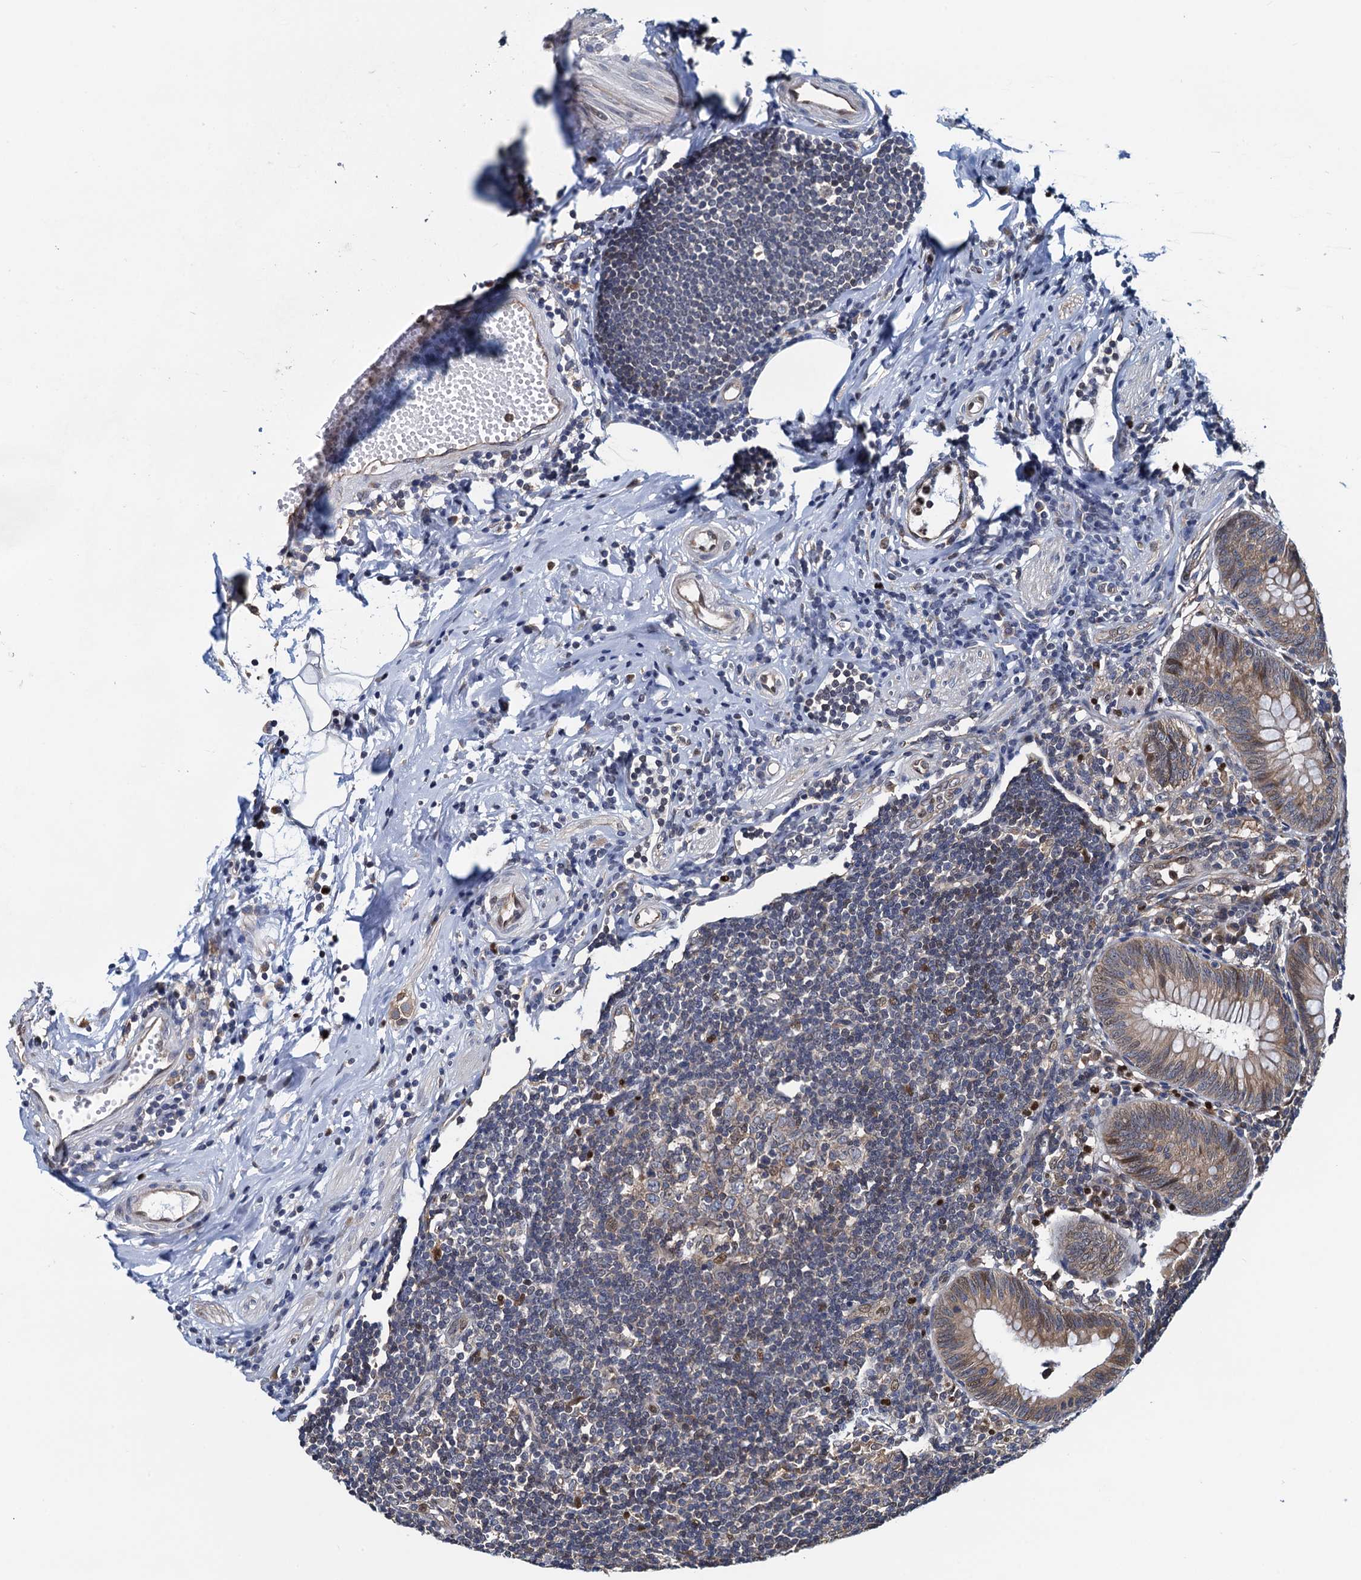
{"staining": {"intensity": "moderate", "quantity": ">75%", "location": "cytoplasmic/membranous,nuclear"}, "tissue": "appendix", "cell_type": "Glandular cells", "image_type": "normal", "snomed": [{"axis": "morphology", "description": "Normal tissue, NOS"}, {"axis": "topography", "description": "Appendix"}], "caption": "Immunohistochemistry (IHC) histopathology image of benign appendix: human appendix stained using immunohistochemistry displays medium levels of moderate protein expression localized specifically in the cytoplasmic/membranous,nuclear of glandular cells, appearing as a cytoplasmic/membranous,nuclear brown color.", "gene": "RNF125", "patient": {"sex": "female", "age": 54}}